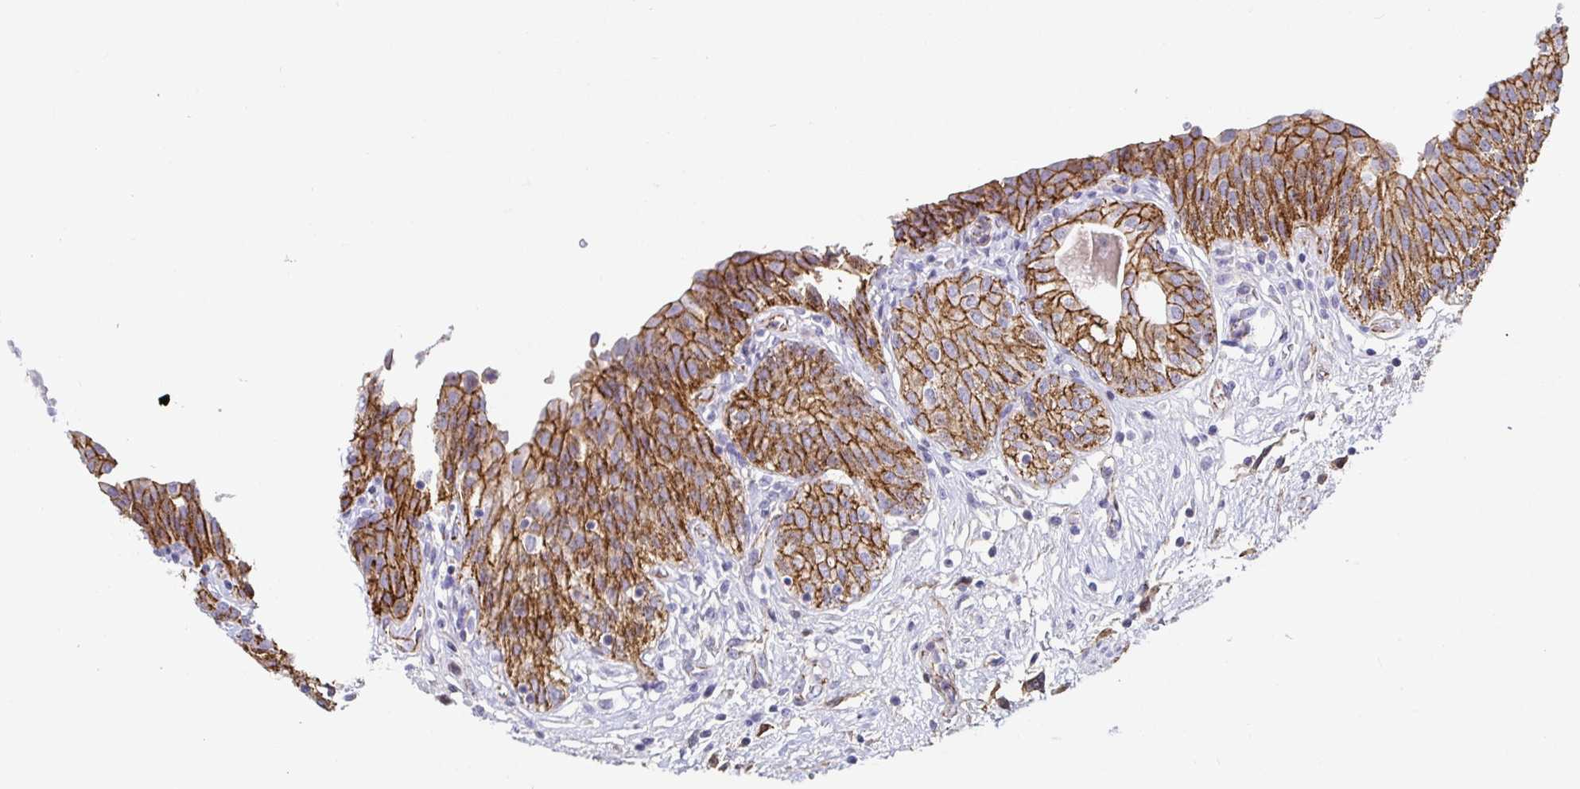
{"staining": {"intensity": "moderate", "quantity": ">75%", "location": "cytoplasmic/membranous"}, "tissue": "urinary bladder", "cell_type": "Urothelial cells", "image_type": "normal", "snomed": [{"axis": "morphology", "description": "Normal tissue, NOS"}, {"axis": "topography", "description": "Urinary bladder"}], "caption": "Brown immunohistochemical staining in benign urinary bladder demonstrates moderate cytoplasmic/membranous staining in about >75% of urothelial cells.", "gene": "PIWIL3", "patient": {"sex": "male", "age": 68}}